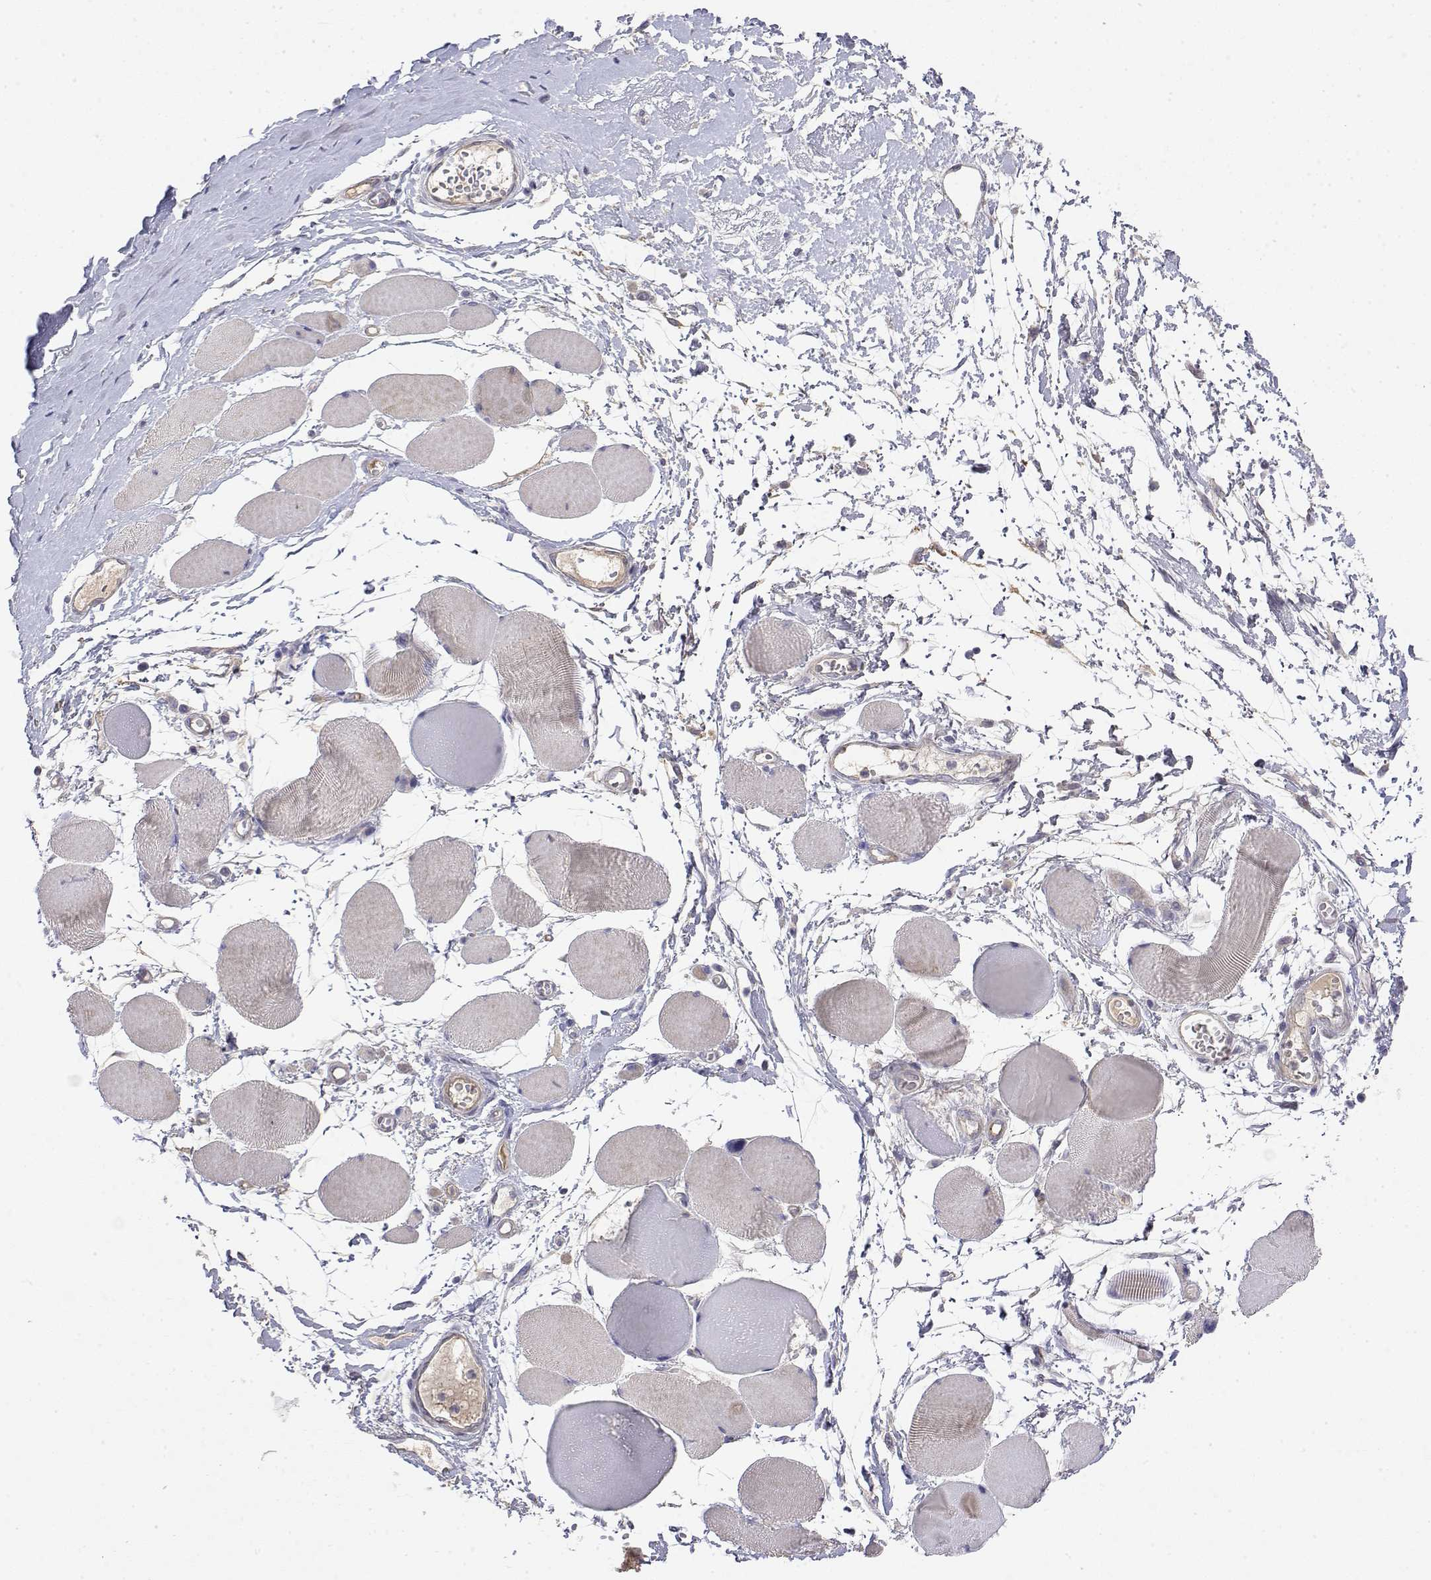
{"staining": {"intensity": "negative", "quantity": "none", "location": "none"}, "tissue": "skeletal muscle", "cell_type": "Myocytes", "image_type": "normal", "snomed": [{"axis": "morphology", "description": "Normal tissue, NOS"}, {"axis": "topography", "description": "Skeletal muscle"}], "caption": "IHC of unremarkable skeletal muscle demonstrates no staining in myocytes.", "gene": "GGACT", "patient": {"sex": "female", "age": 75}}